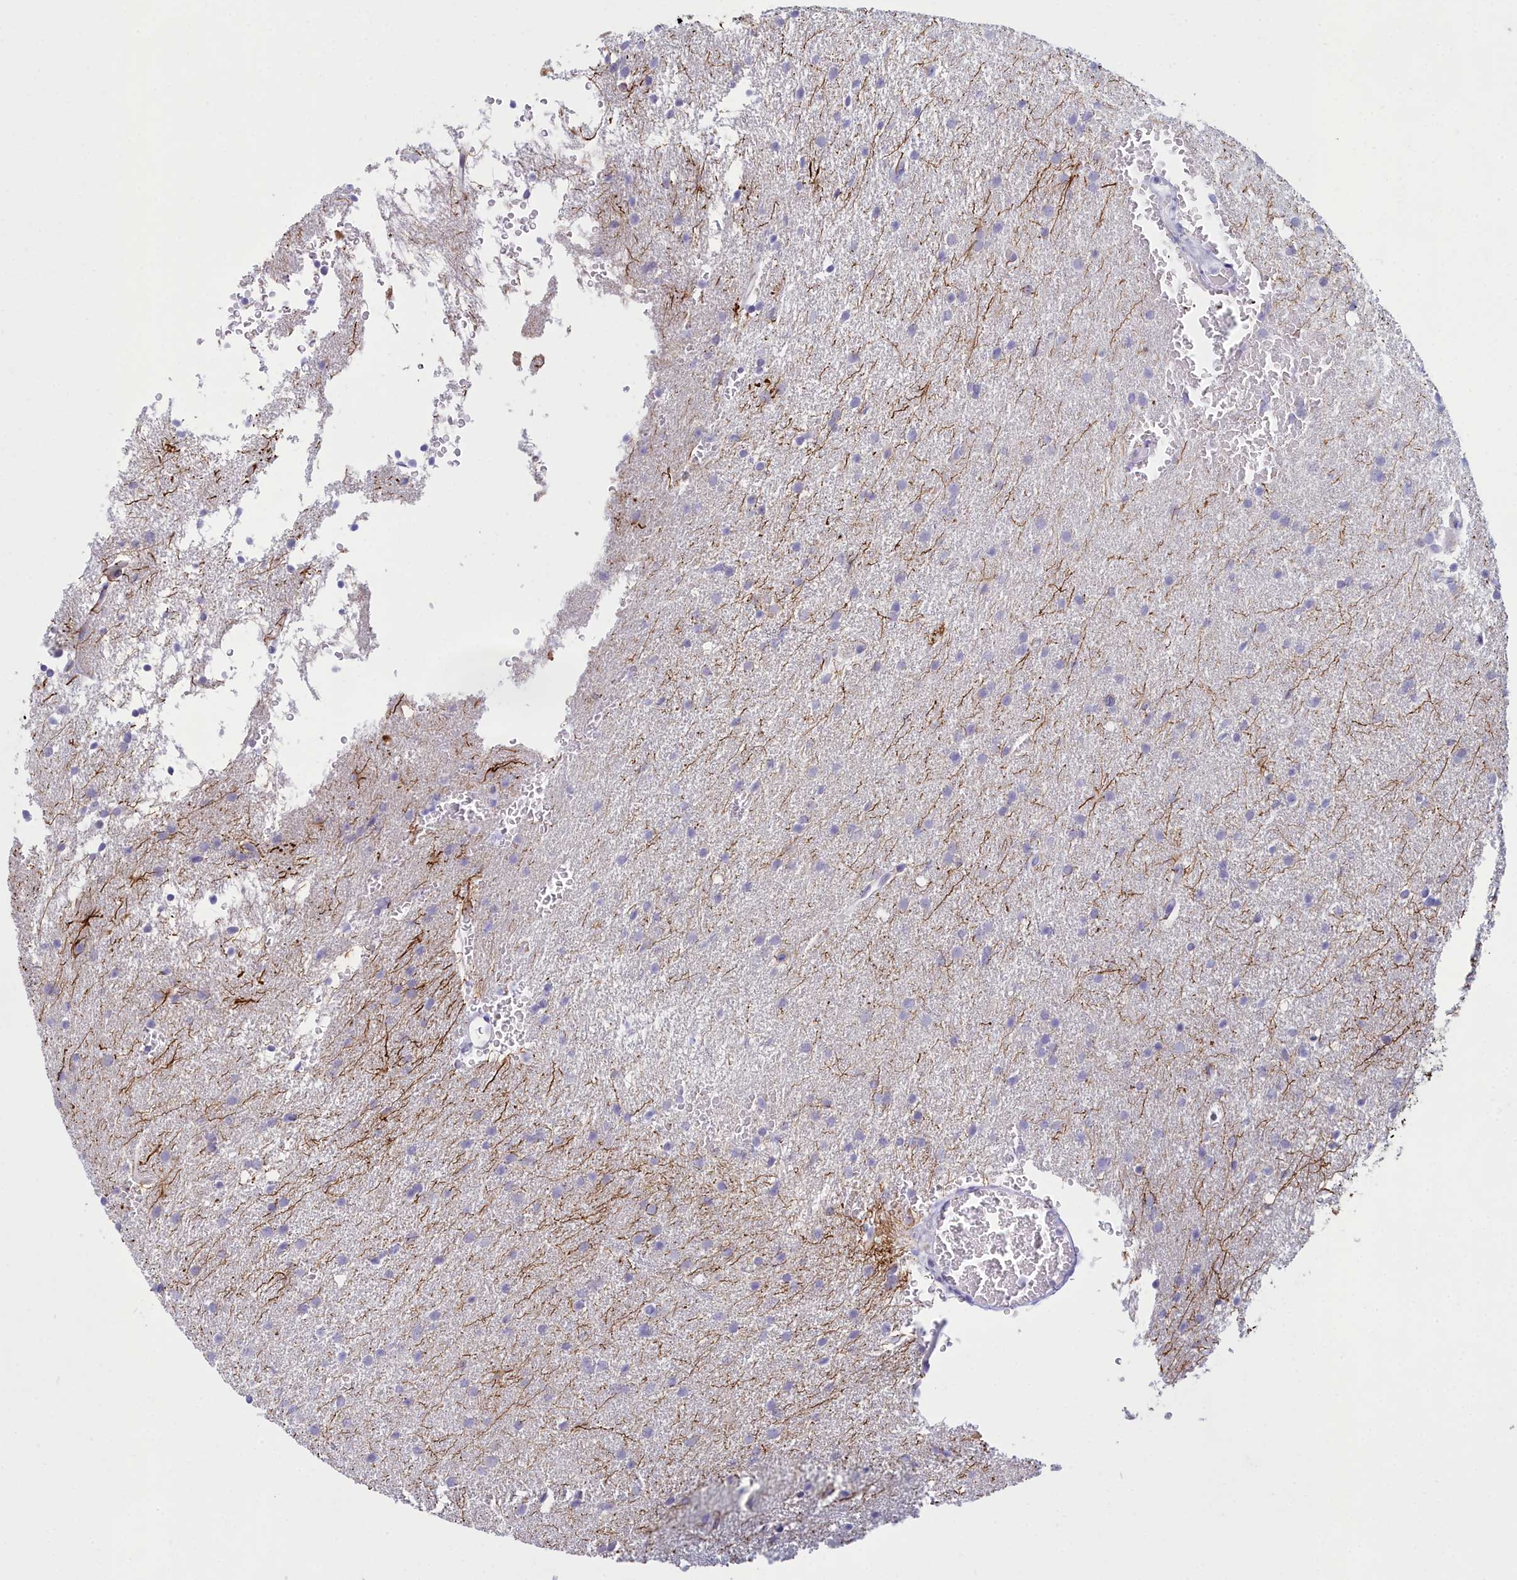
{"staining": {"intensity": "negative", "quantity": "none", "location": "none"}, "tissue": "glioma", "cell_type": "Tumor cells", "image_type": "cancer", "snomed": [{"axis": "morphology", "description": "Glioma, malignant, High grade"}, {"axis": "topography", "description": "Cerebral cortex"}], "caption": "The immunohistochemistry micrograph has no significant staining in tumor cells of glioma tissue.", "gene": "SNX20", "patient": {"sex": "female", "age": 36}}